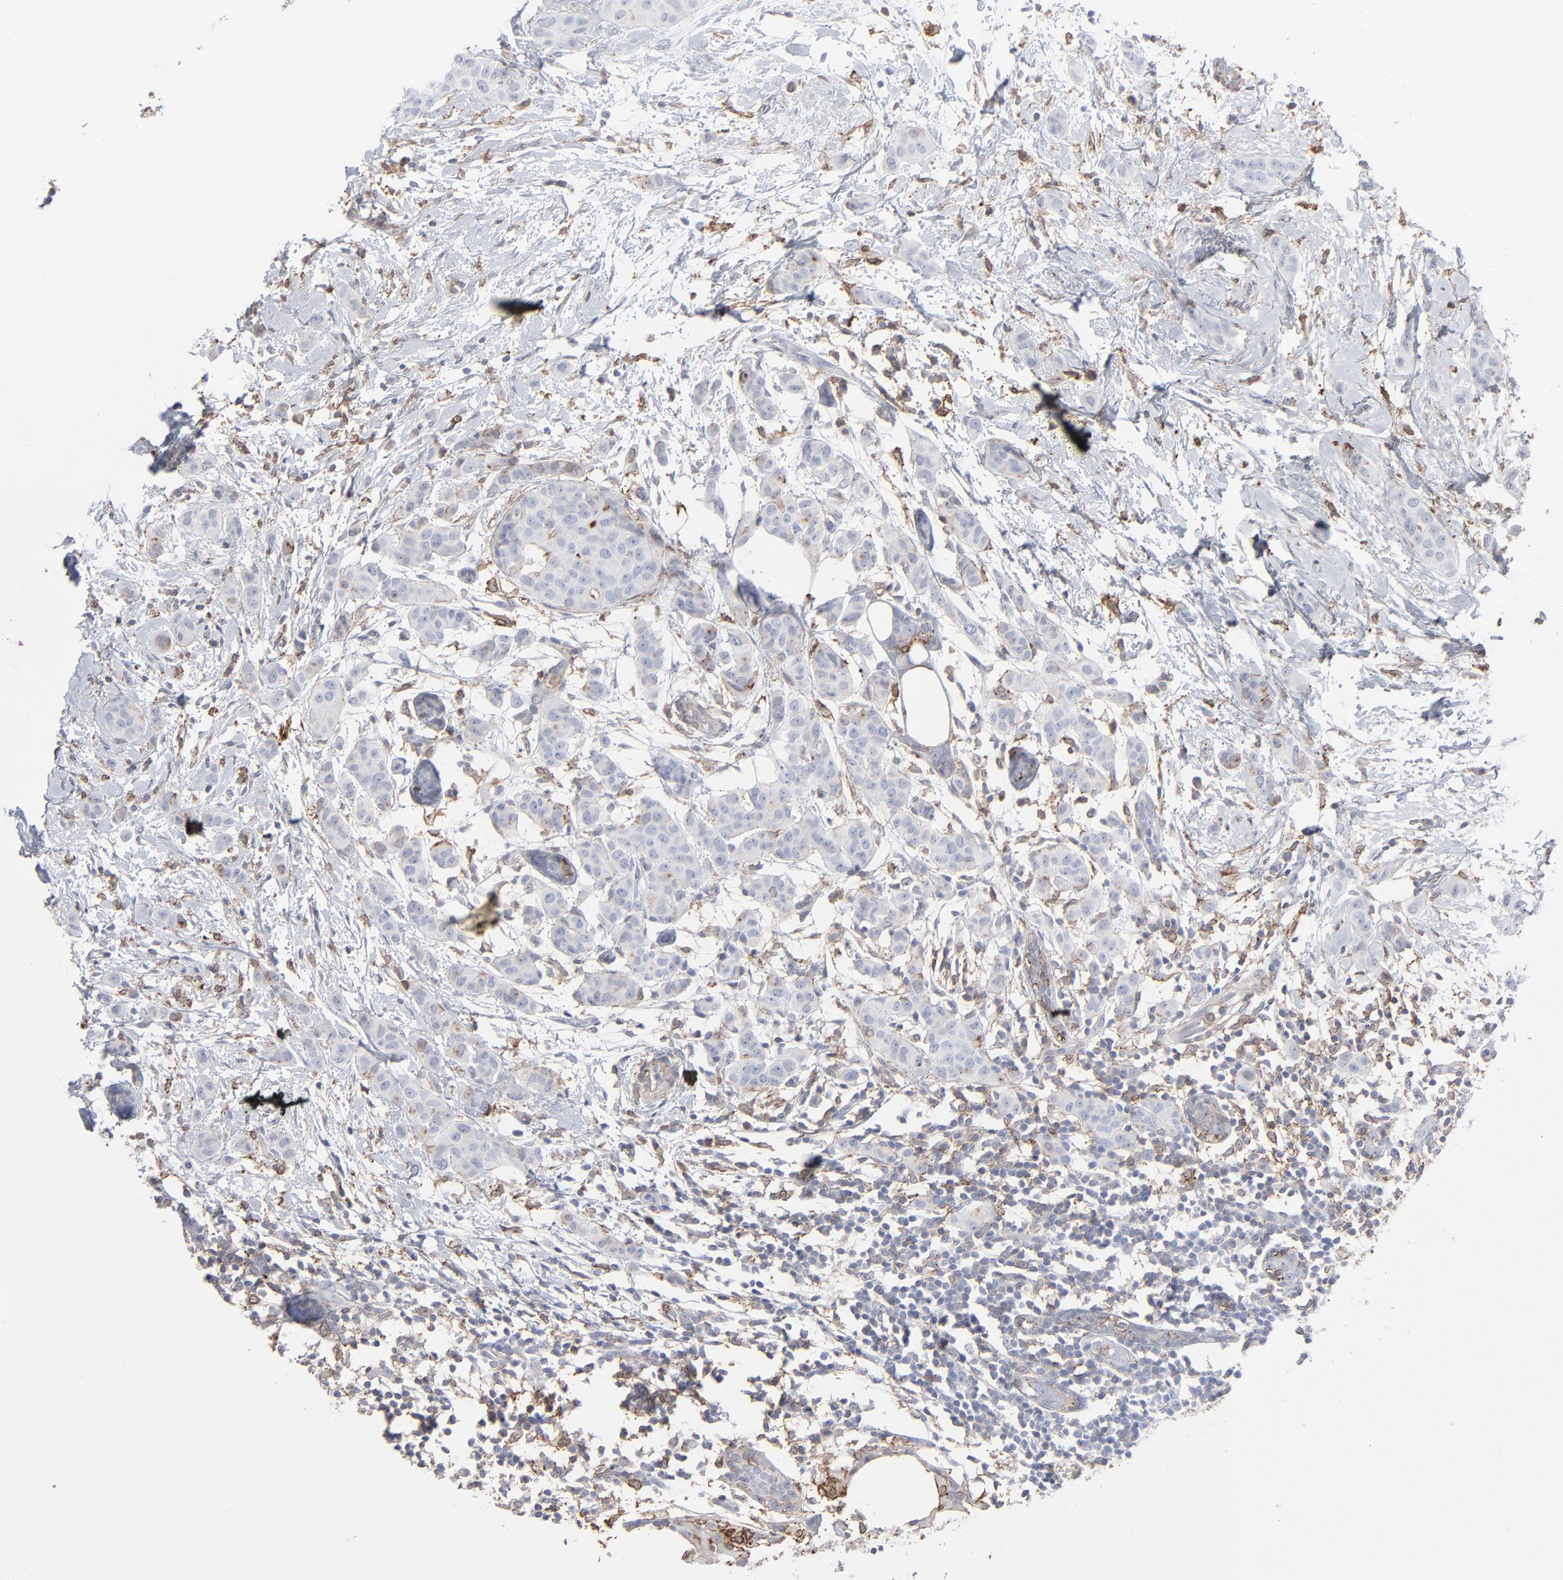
{"staining": {"intensity": "weak", "quantity": "<25%", "location": "cytoplasmic/membranous"}, "tissue": "breast cancer", "cell_type": "Tumor cells", "image_type": "cancer", "snomed": [{"axis": "morphology", "description": "Duct carcinoma"}, {"axis": "topography", "description": "Breast"}], "caption": "Breast infiltrating ductal carcinoma was stained to show a protein in brown. There is no significant expression in tumor cells.", "gene": "ANXA5", "patient": {"sex": "female", "age": 40}}